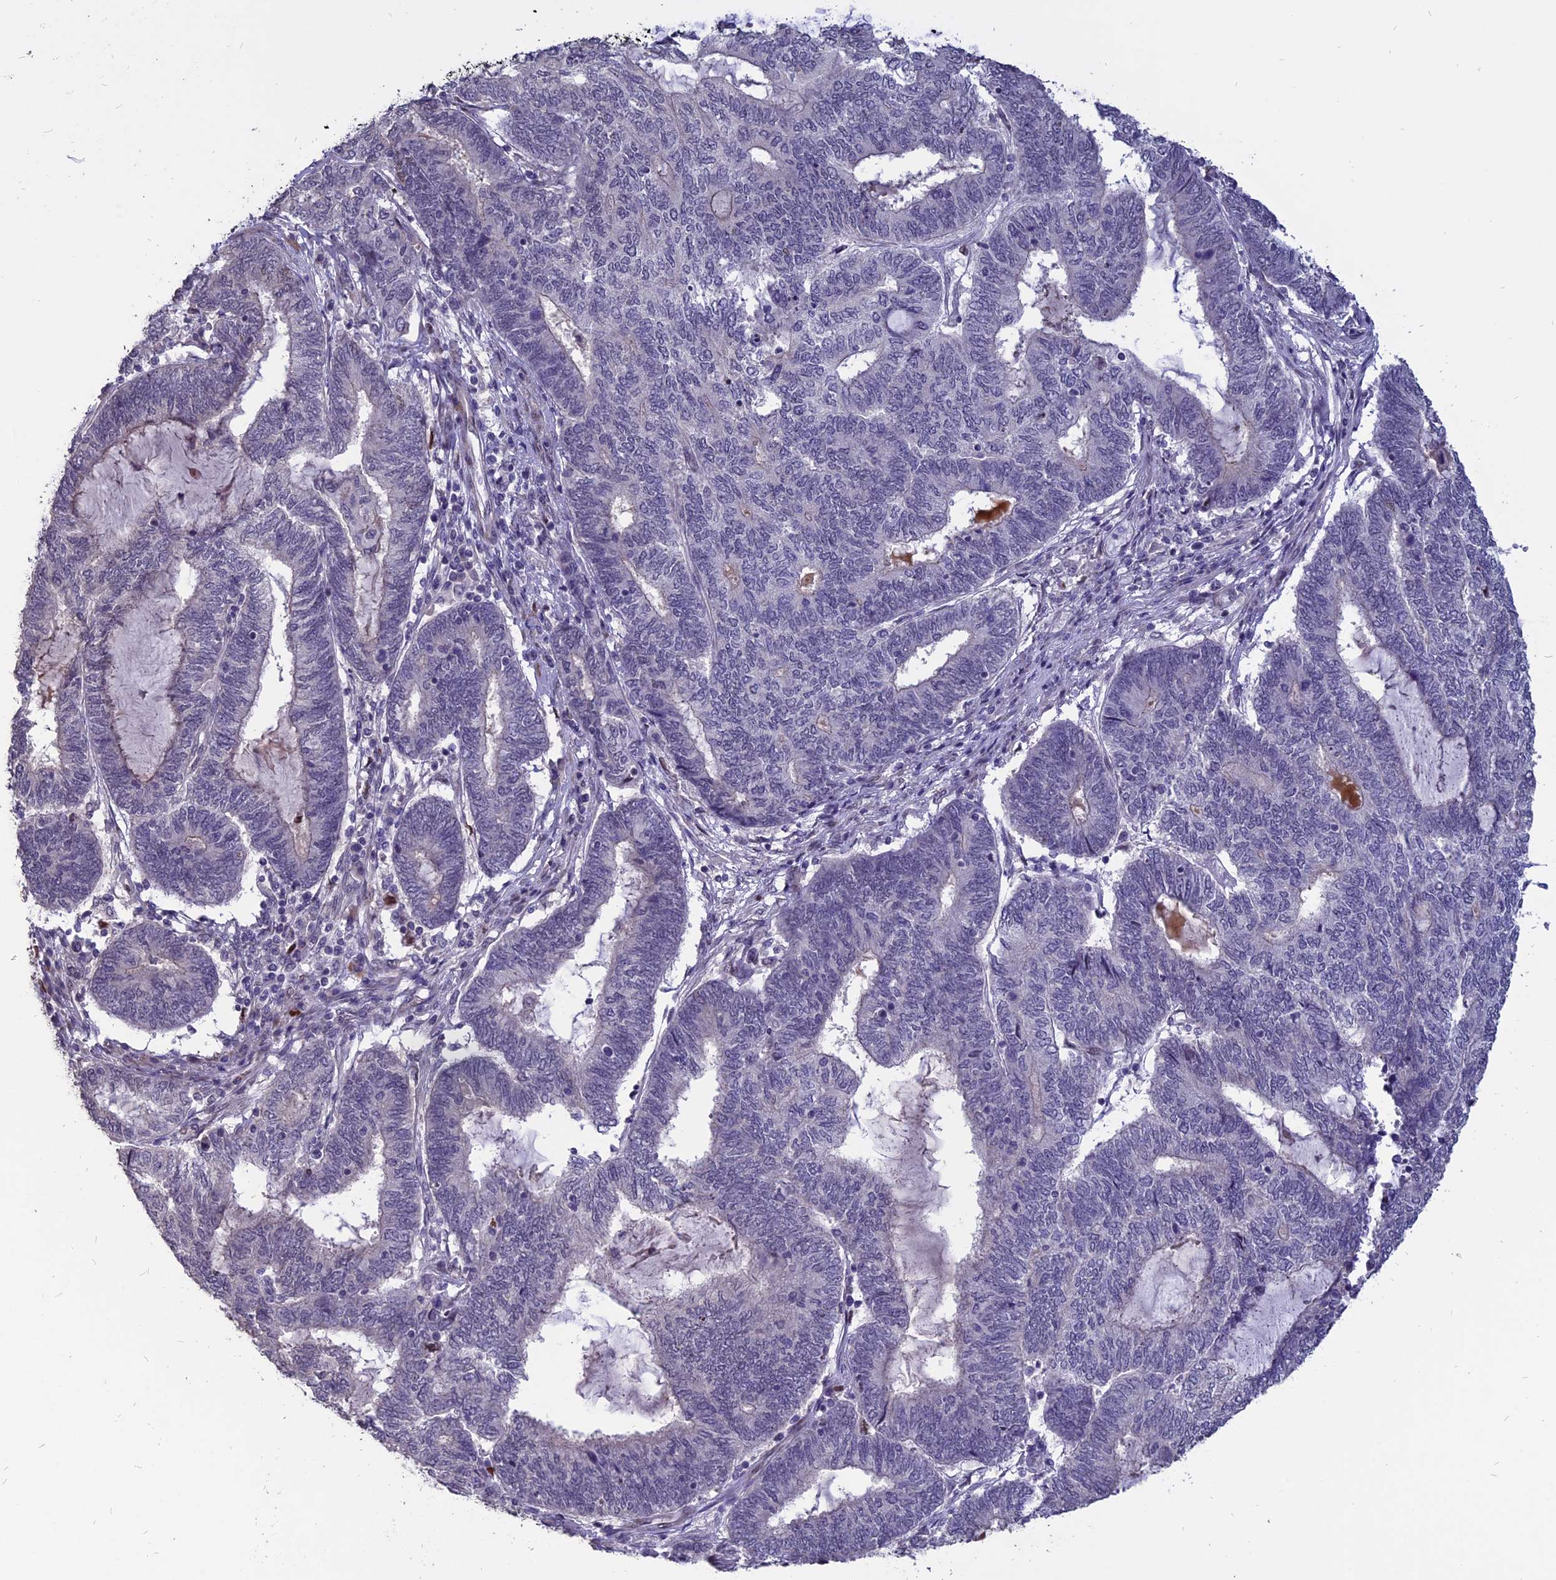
{"staining": {"intensity": "negative", "quantity": "none", "location": "none"}, "tissue": "endometrial cancer", "cell_type": "Tumor cells", "image_type": "cancer", "snomed": [{"axis": "morphology", "description": "Adenocarcinoma, NOS"}, {"axis": "topography", "description": "Uterus"}, {"axis": "topography", "description": "Endometrium"}], "caption": "Endometrial cancer (adenocarcinoma) was stained to show a protein in brown. There is no significant positivity in tumor cells.", "gene": "TMEM263", "patient": {"sex": "female", "age": 70}}